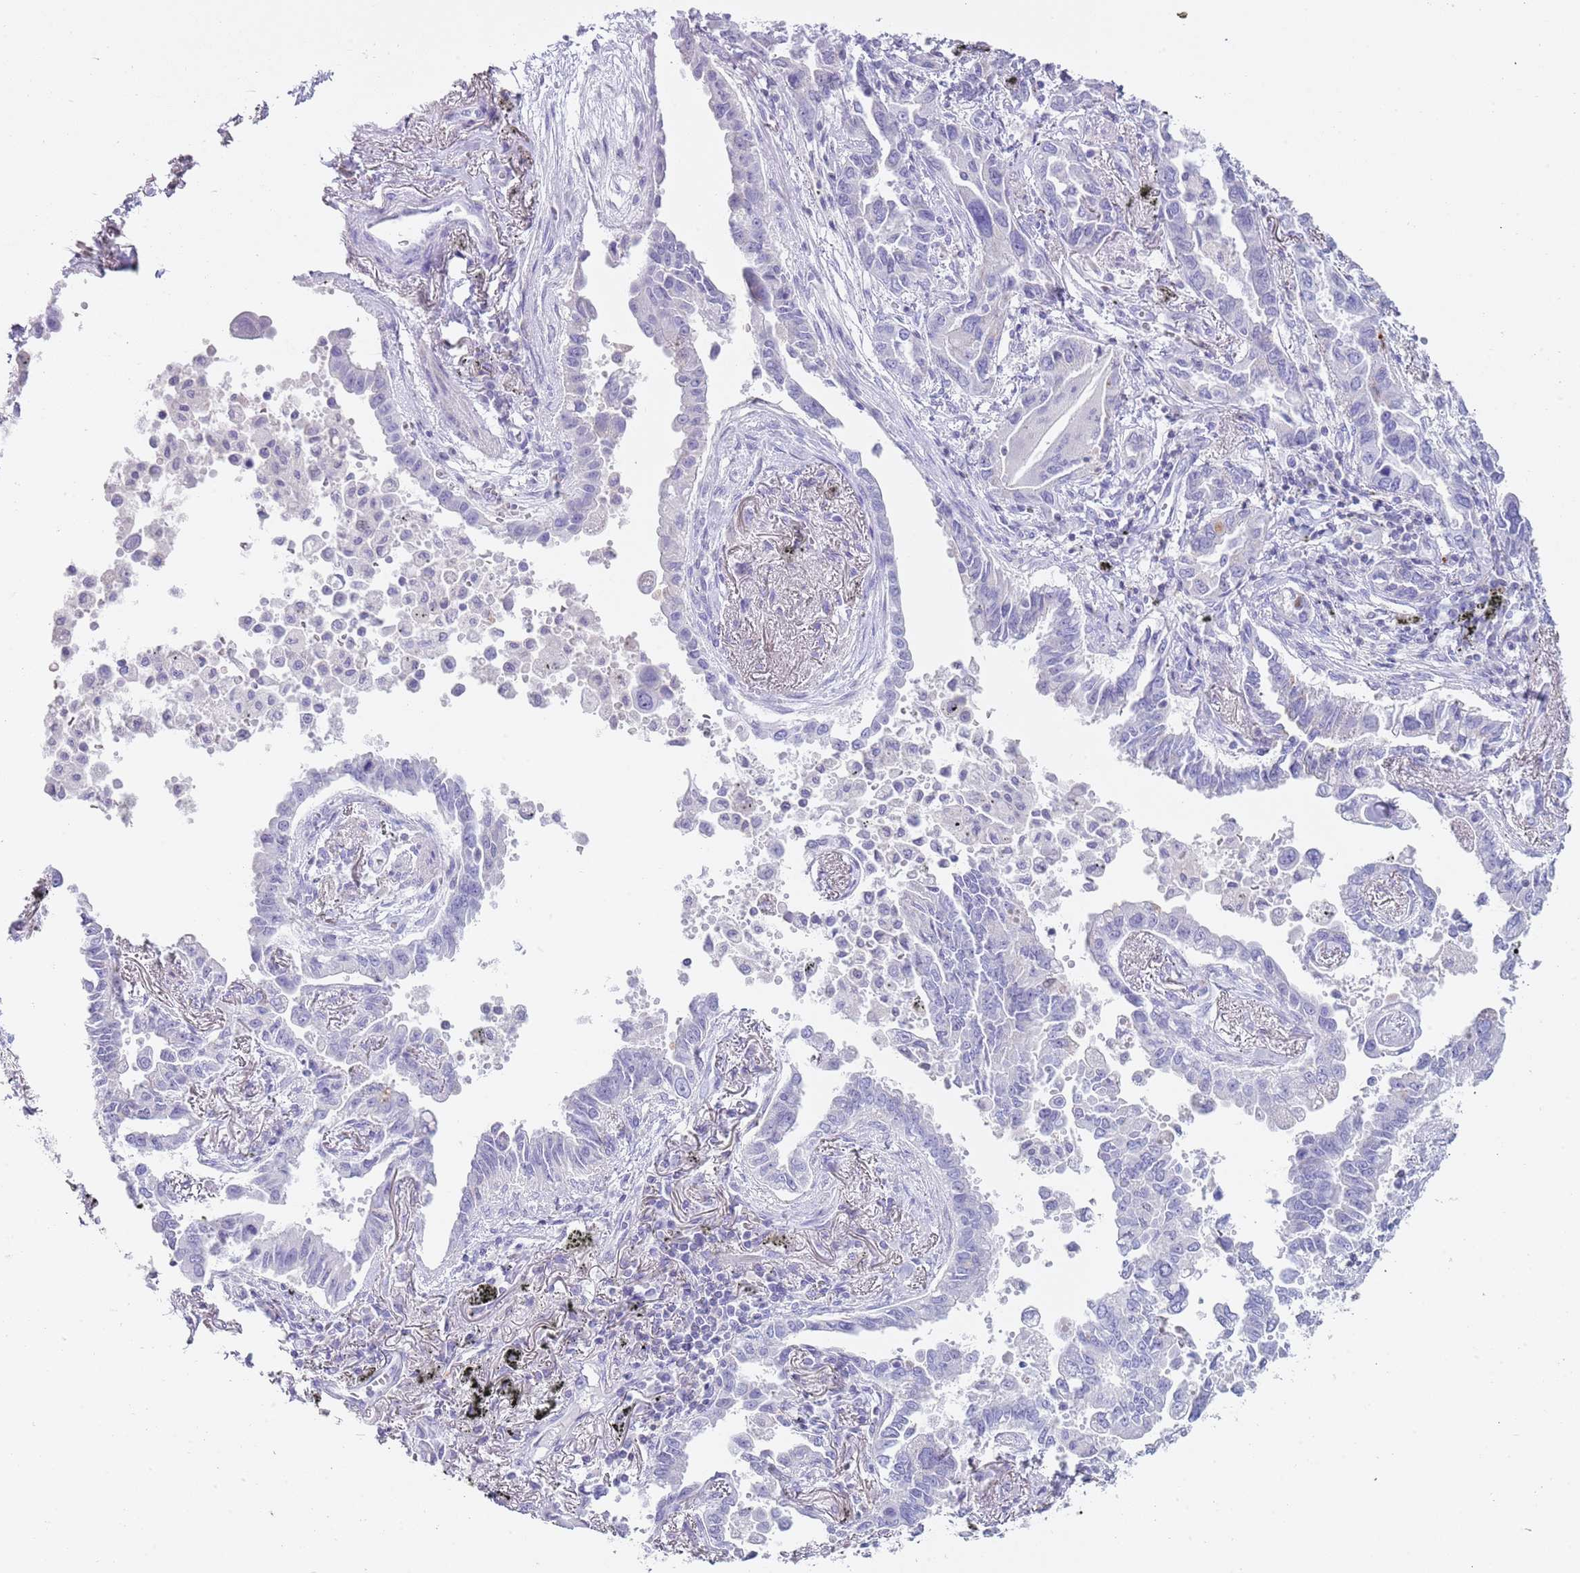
{"staining": {"intensity": "negative", "quantity": "none", "location": "none"}, "tissue": "lung cancer", "cell_type": "Tumor cells", "image_type": "cancer", "snomed": [{"axis": "morphology", "description": "Adenocarcinoma, NOS"}, {"axis": "topography", "description": "Lung"}], "caption": "Tumor cells show no significant protein positivity in adenocarcinoma (lung). The staining is performed using DAB (3,3'-diaminobenzidine) brown chromogen with nuclei counter-stained in using hematoxylin.", "gene": "NBPF20", "patient": {"sex": "male", "age": 67}}